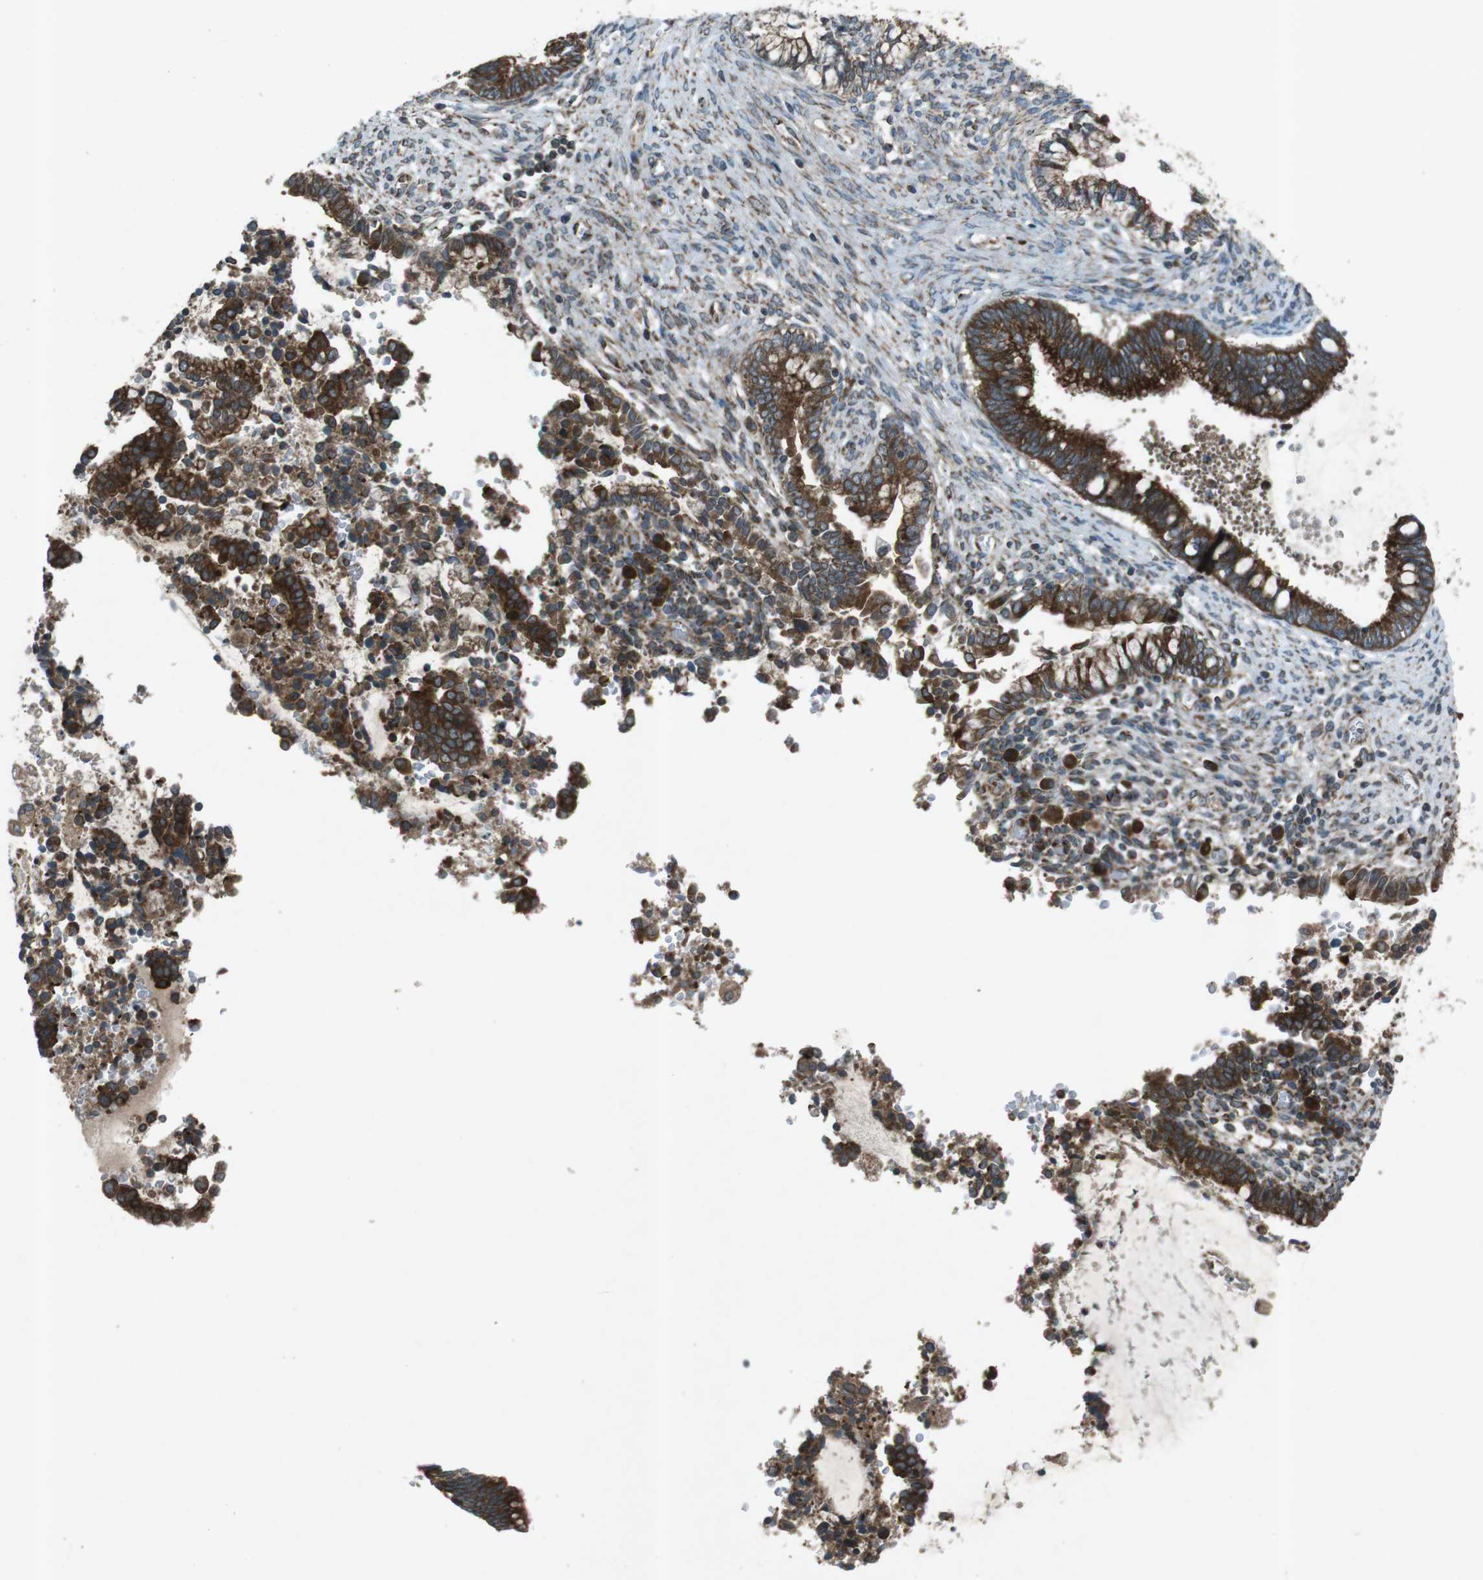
{"staining": {"intensity": "strong", "quantity": "<25%", "location": "cytoplasmic/membranous"}, "tissue": "cervical cancer", "cell_type": "Tumor cells", "image_type": "cancer", "snomed": [{"axis": "morphology", "description": "Adenocarcinoma, NOS"}, {"axis": "topography", "description": "Cervix"}], "caption": "The immunohistochemical stain highlights strong cytoplasmic/membranous staining in tumor cells of cervical cancer (adenocarcinoma) tissue.", "gene": "SLC41A1", "patient": {"sex": "female", "age": 44}}